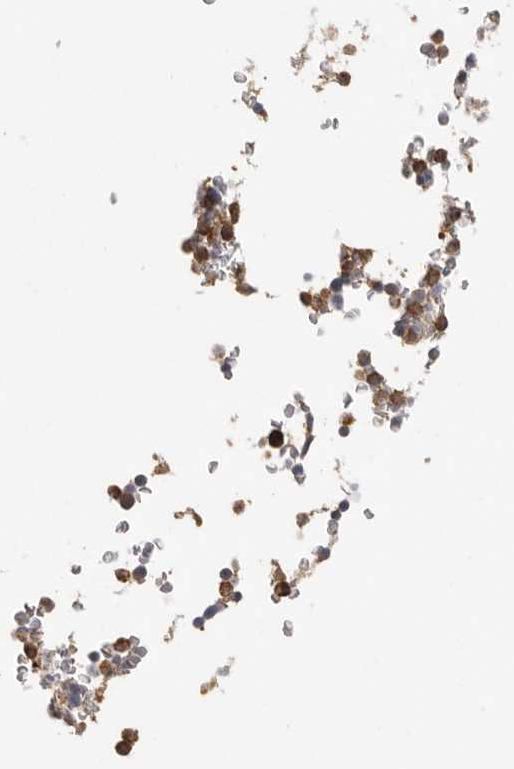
{"staining": {"intensity": "moderate", "quantity": "25%-75%", "location": "cytoplasmic/membranous"}, "tissue": "bone marrow", "cell_type": "Hematopoietic cells", "image_type": "normal", "snomed": [{"axis": "morphology", "description": "Normal tissue, NOS"}, {"axis": "topography", "description": "Bone marrow"}], "caption": "Protein analysis of benign bone marrow exhibits moderate cytoplasmic/membranous positivity in approximately 25%-75% of hematopoietic cells. (Brightfield microscopy of DAB IHC at high magnification).", "gene": "MSRB2", "patient": {"sex": "male", "age": 58}}